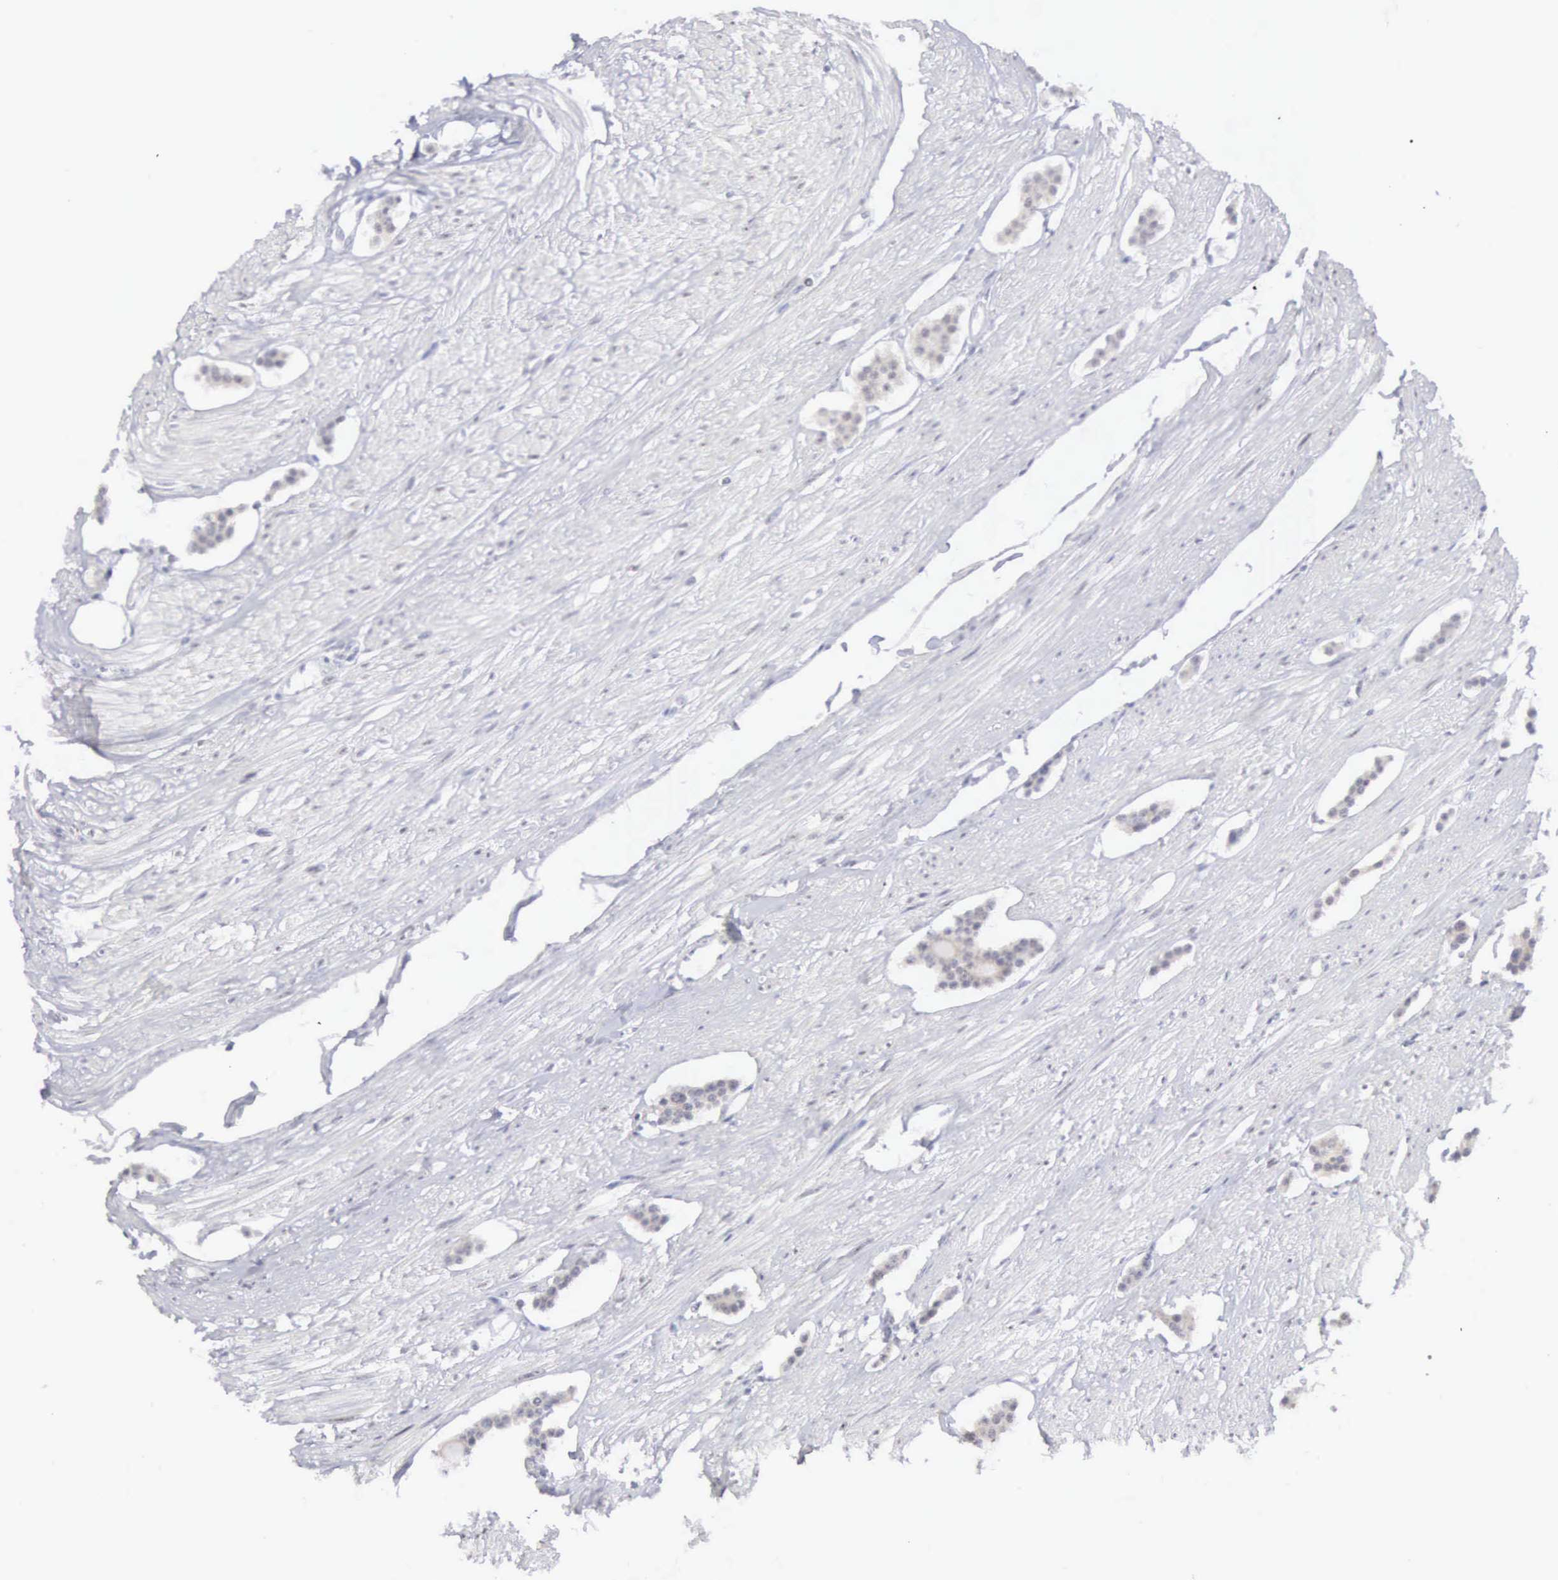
{"staining": {"intensity": "weak", "quantity": ">75%", "location": "cytoplasmic/membranous"}, "tissue": "carcinoid", "cell_type": "Tumor cells", "image_type": "cancer", "snomed": [{"axis": "morphology", "description": "Carcinoid, malignant, NOS"}, {"axis": "topography", "description": "Small intestine"}], "caption": "A photomicrograph of human carcinoid stained for a protein exhibits weak cytoplasmic/membranous brown staining in tumor cells.", "gene": "MNAT1", "patient": {"sex": "male", "age": 60}}